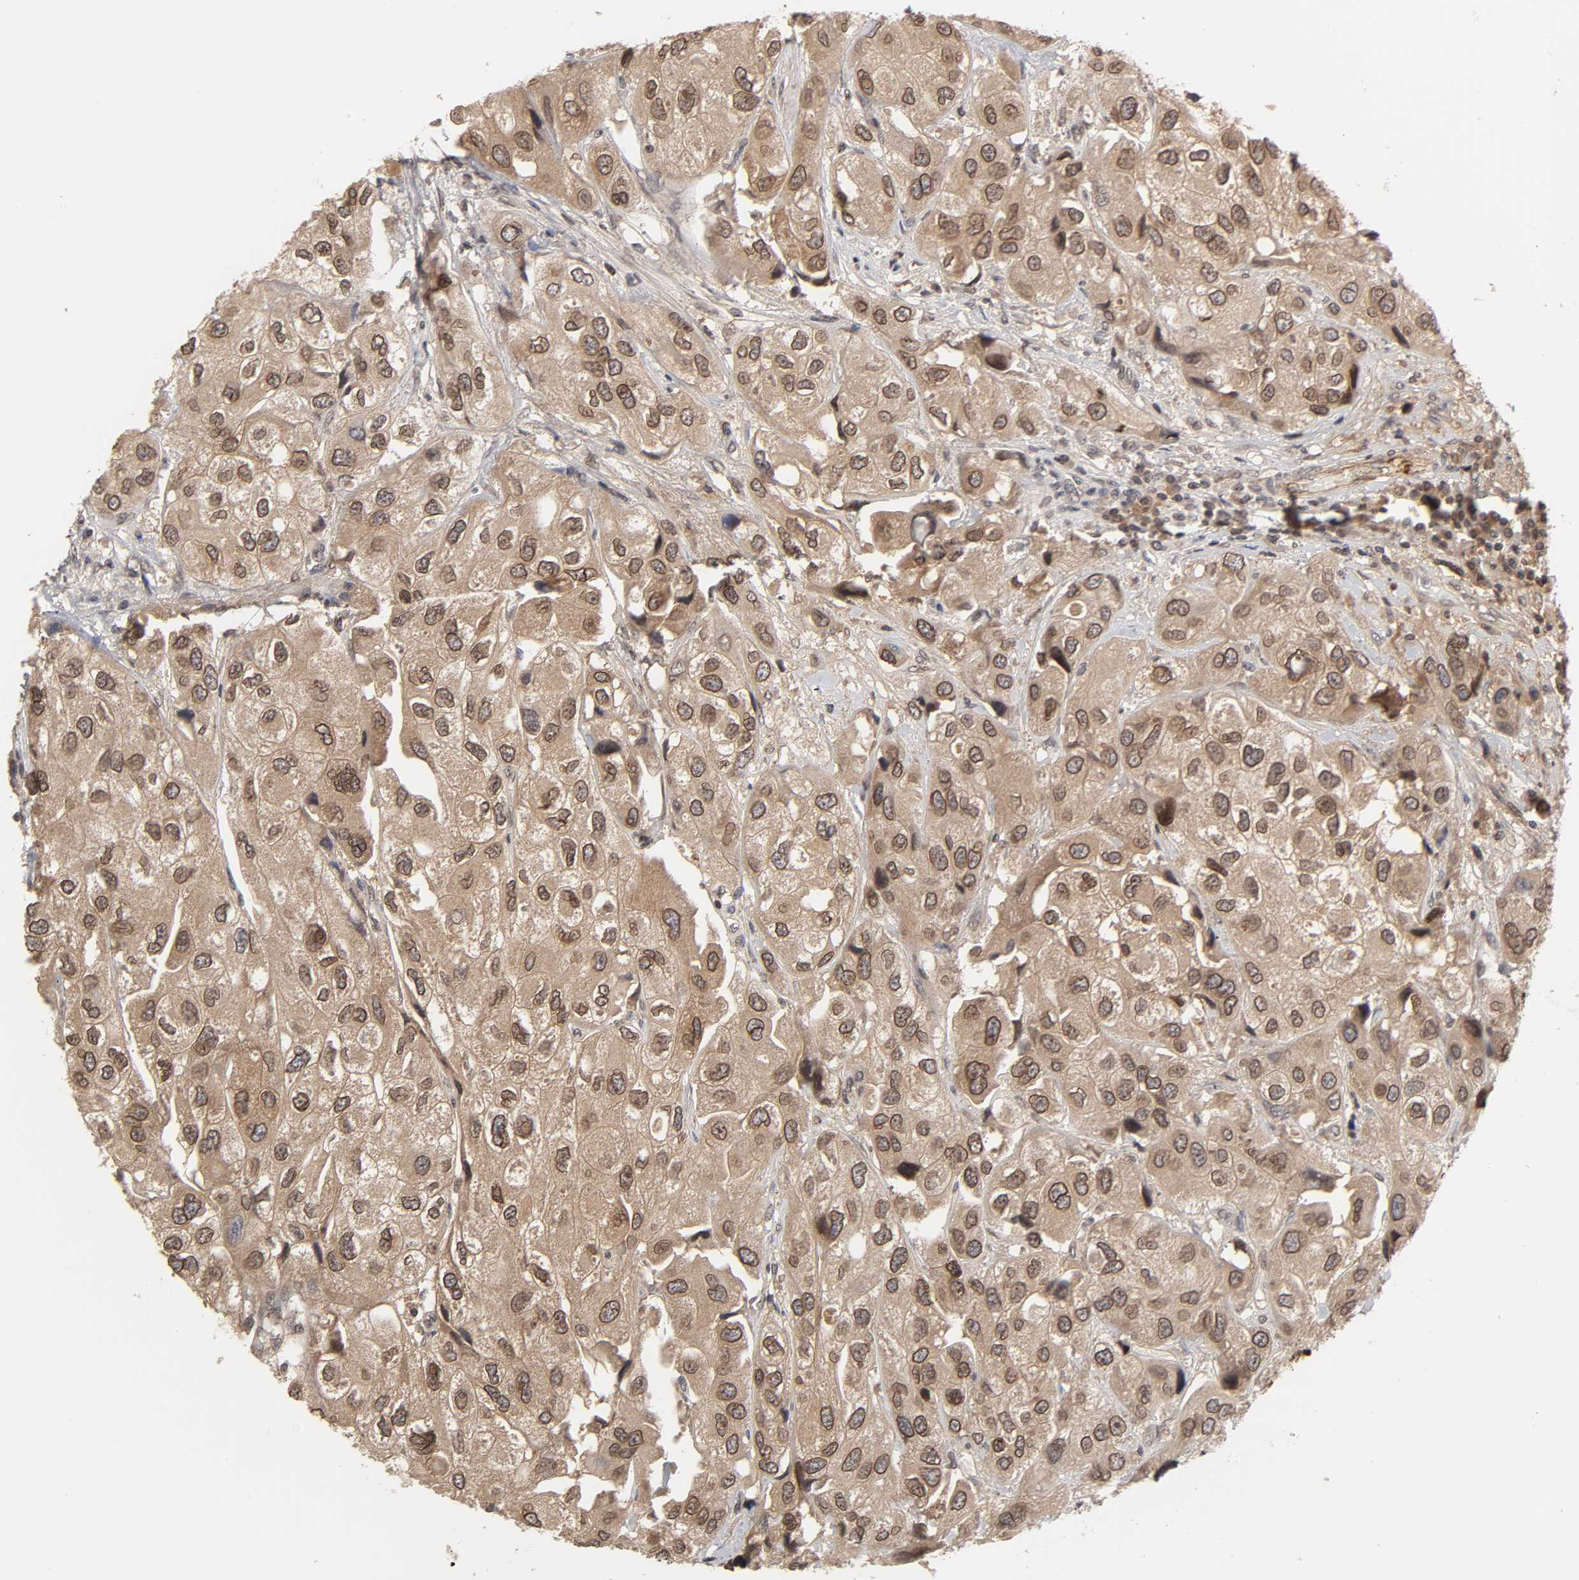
{"staining": {"intensity": "strong", "quantity": ">75%", "location": "cytoplasmic/membranous,nuclear"}, "tissue": "urothelial cancer", "cell_type": "Tumor cells", "image_type": "cancer", "snomed": [{"axis": "morphology", "description": "Urothelial carcinoma, High grade"}, {"axis": "topography", "description": "Urinary bladder"}], "caption": "Protein analysis of urothelial cancer tissue demonstrates strong cytoplasmic/membranous and nuclear staining in approximately >75% of tumor cells.", "gene": "CPN2", "patient": {"sex": "female", "age": 64}}